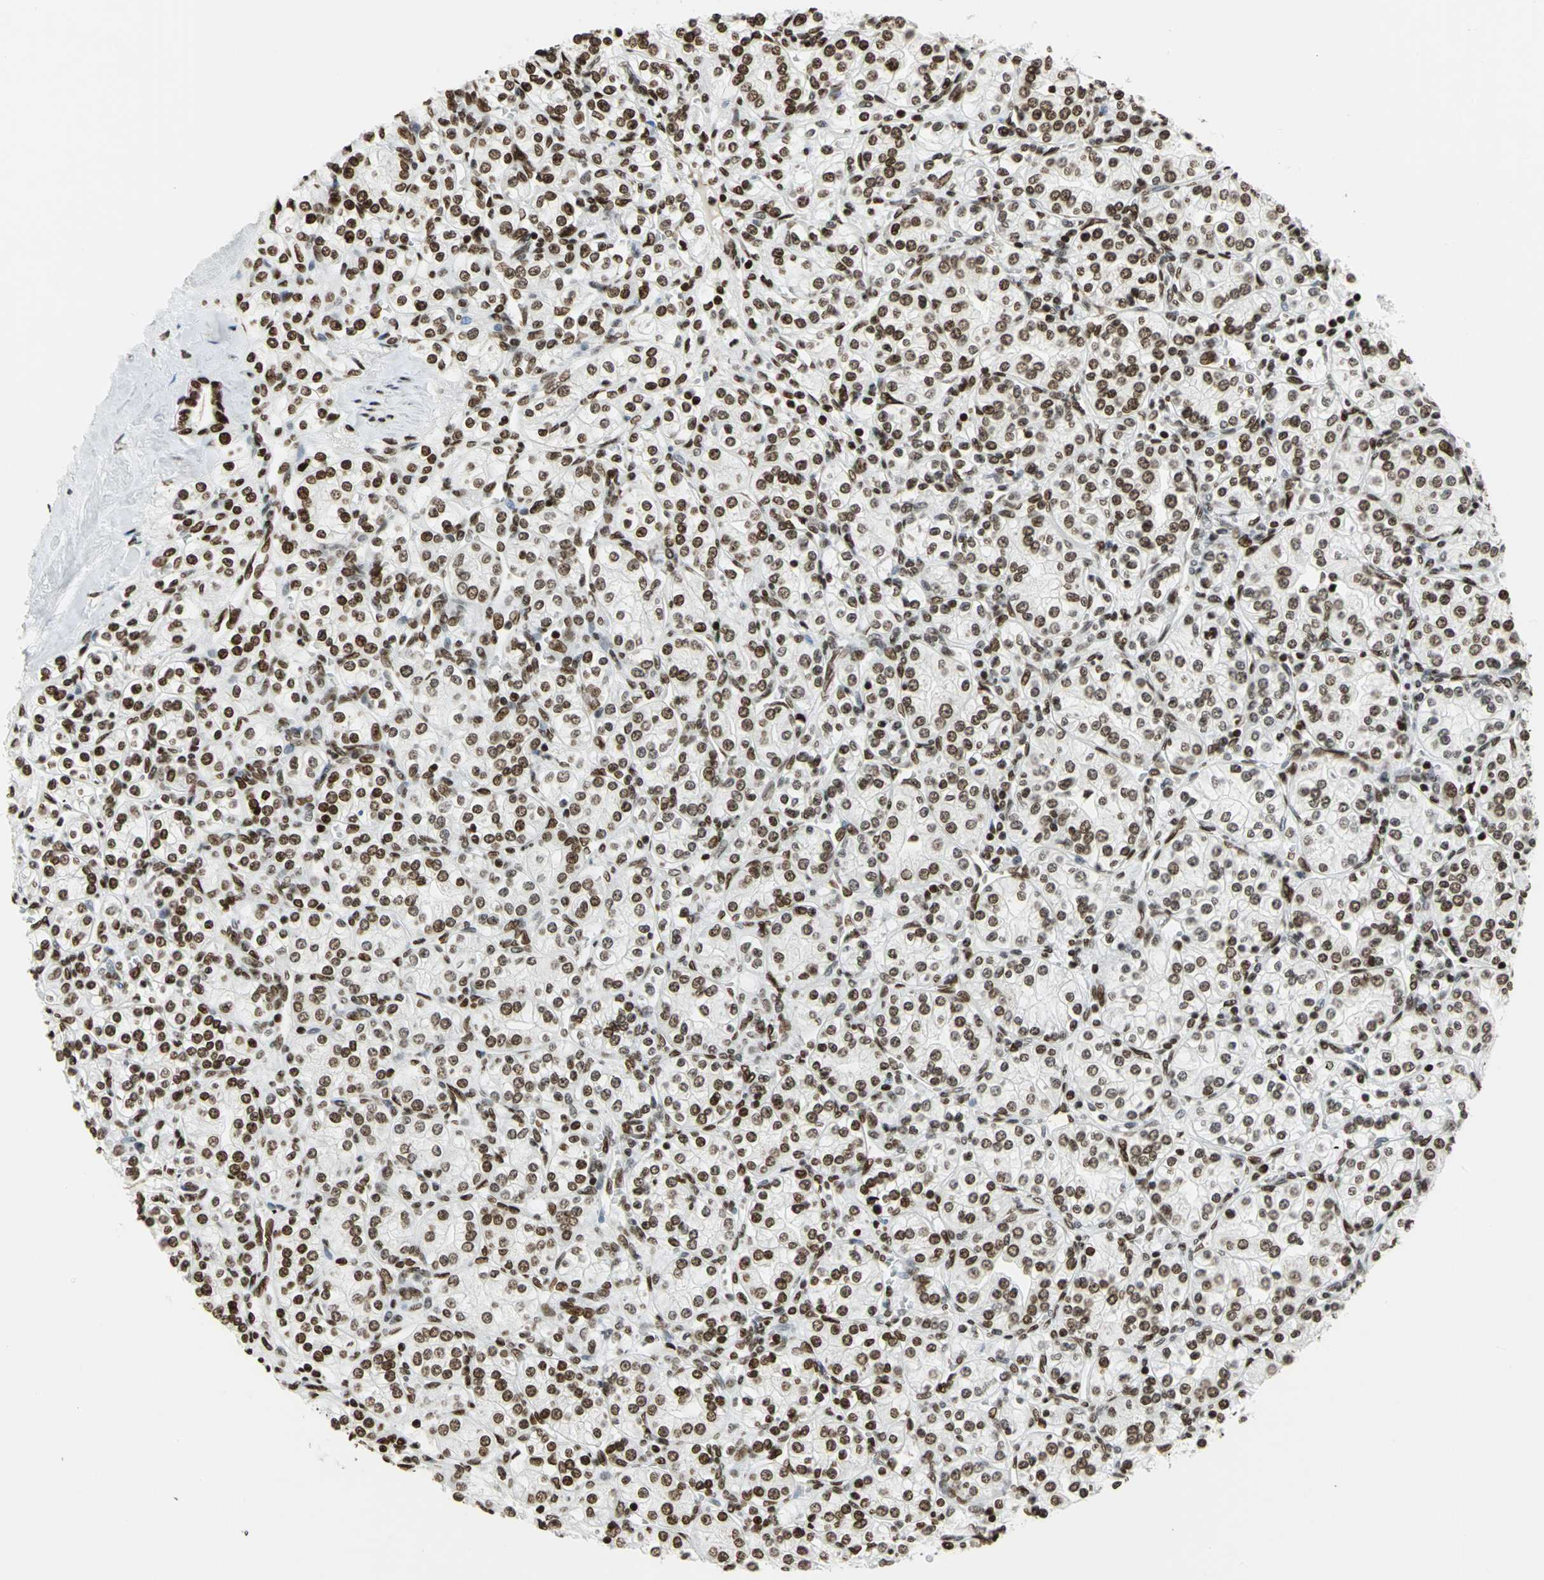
{"staining": {"intensity": "strong", "quantity": ">75%", "location": "nuclear"}, "tissue": "renal cancer", "cell_type": "Tumor cells", "image_type": "cancer", "snomed": [{"axis": "morphology", "description": "Adenocarcinoma, NOS"}, {"axis": "topography", "description": "Kidney"}], "caption": "Human renal adenocarcinoma stained with a protein marker demonstrates strong staining in tumor cells.", "gene": "HMGB1", "patient": {"sex": "male", "age": 77}}